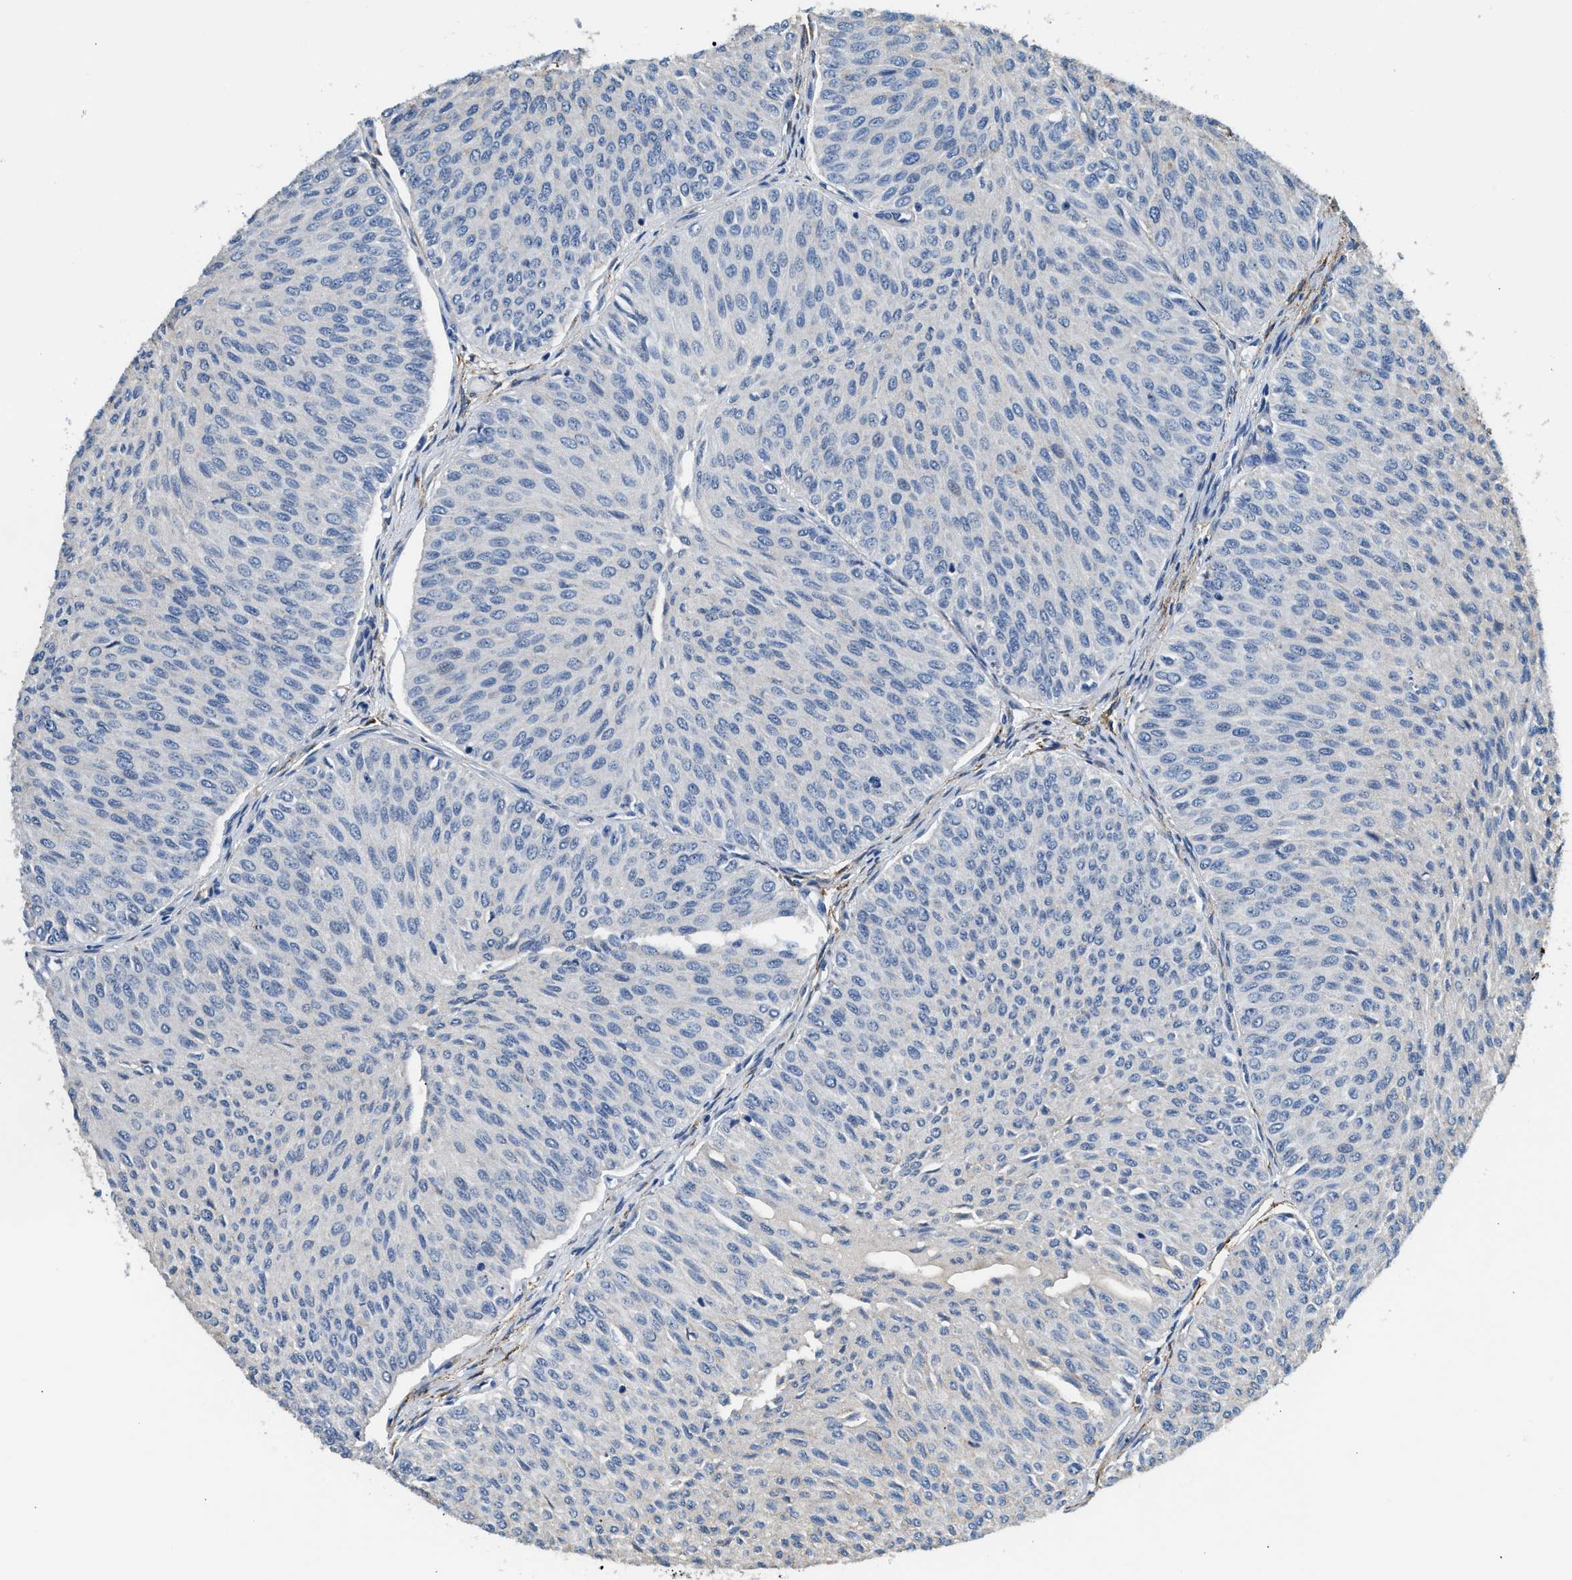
{"staining": {"intensity": "negative", "quantity": "none", "location": "none"}, "tissue": "urothelial cancer", "cell_type": "Tumor cells", "image_type": "cancer", "snomed": [{"axis": "morphology", "description": "Urothelial carcinoma, Low grade"}, {"axis": "topography", "description": "Urinary bladder"}], "caption": "This is a image of IHC staining of urothelial cancer, which shows no expression in tumor cells. Brightfield microscopy of immunohistochemistry (IHC) stained with DAB (brown) and hematoxylin (blue), captured at high magnification.", "gene": "LRP1", "patient": {"sex": "male", "age": 78}}